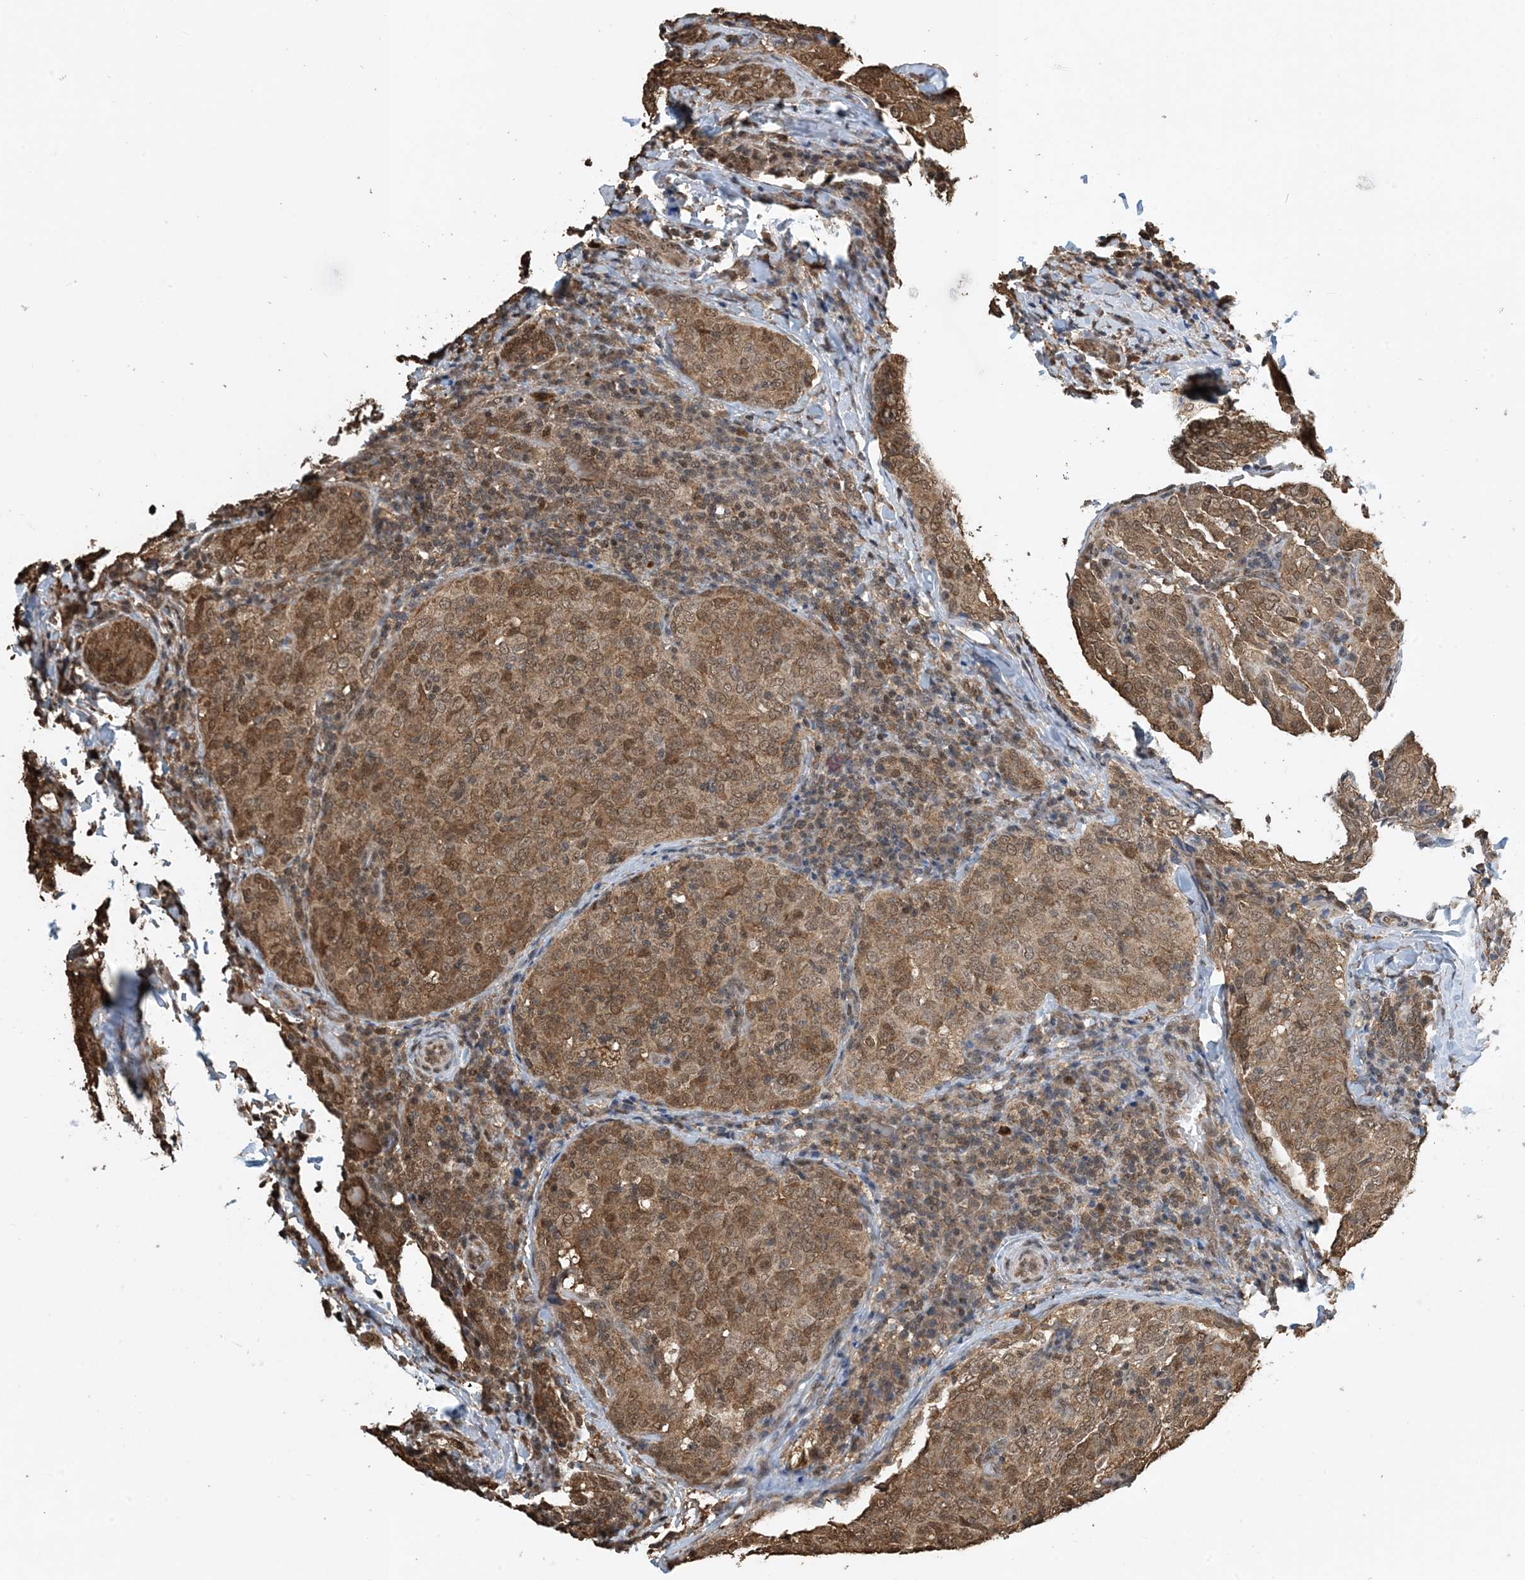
{"staining": {"intensity": "moderate", "quantity": ">75%", "location": "cytoplasmic/membranous,nuclear"}, "tissue": "thyroid cancer", "cell_type": "Tumor cells", "image_type": "cancer", "snomed": [{"axis": "morphology", "description": "Normal tissue, NOS"}, {"axis": "morphology", "description": "Papillary adenocarcinoma, NOS"}, {"axis": "topography", "description": "Thyroid gland"}], "caption": "The immunohistochemical stain shows moderate cytoplasmic/membranous and nuclear staining in tumor cells of papillary adenocarcinoma (thyroid) tissue. (Stains: DAB in brown, nuclei in blue, Microscopy: brightfield microscopy at high magnification).", "gene": "HSPA1A", "patient": {"sex": "female", "age": 30}}